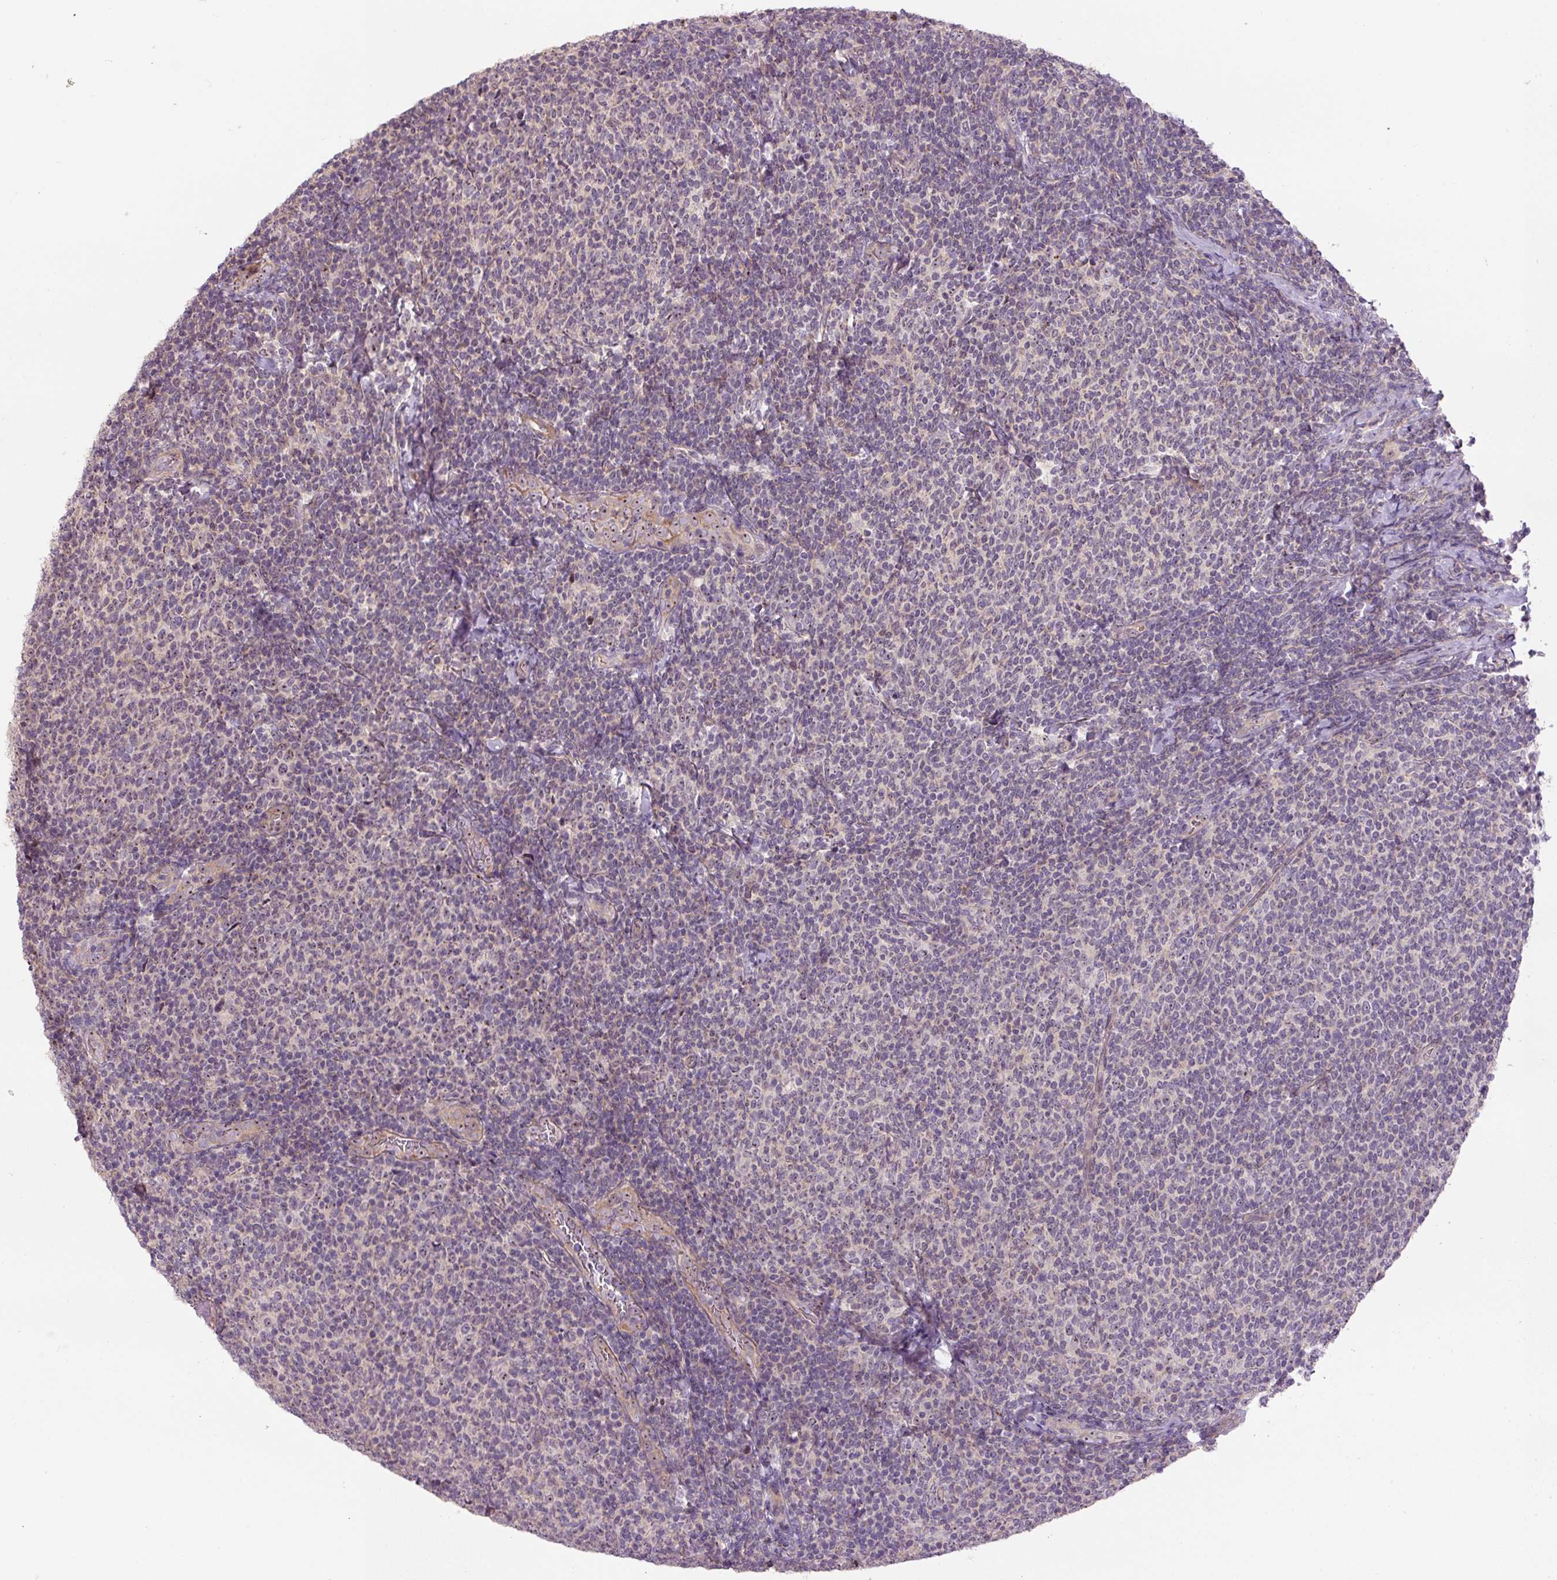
{"staining": {"intensity": "negative", "quantity": "none", "location": "none"}, "tissue": "lymphoma", "cell_type": "Tumor cells", "image_type": "cancer", "snomed": [{"axis": "morphology", "description": "Malignant lymphoma, non-Hodgkin's type, Low grade"}, {"axis": "topography", "description": "Lymph node"}], "caption": "The IHC image has no significant staining in tumor cells of lymphoma tissue. The staining was performed using DAB (3,3'-diaminobenzidine) to visualize the protein expression in brown, while the nuclei were stained in blue with hematoxylin (Magnification: 20x).", "gene": "TMEM151B", "patient": {"sex": "male", "age": 52}}